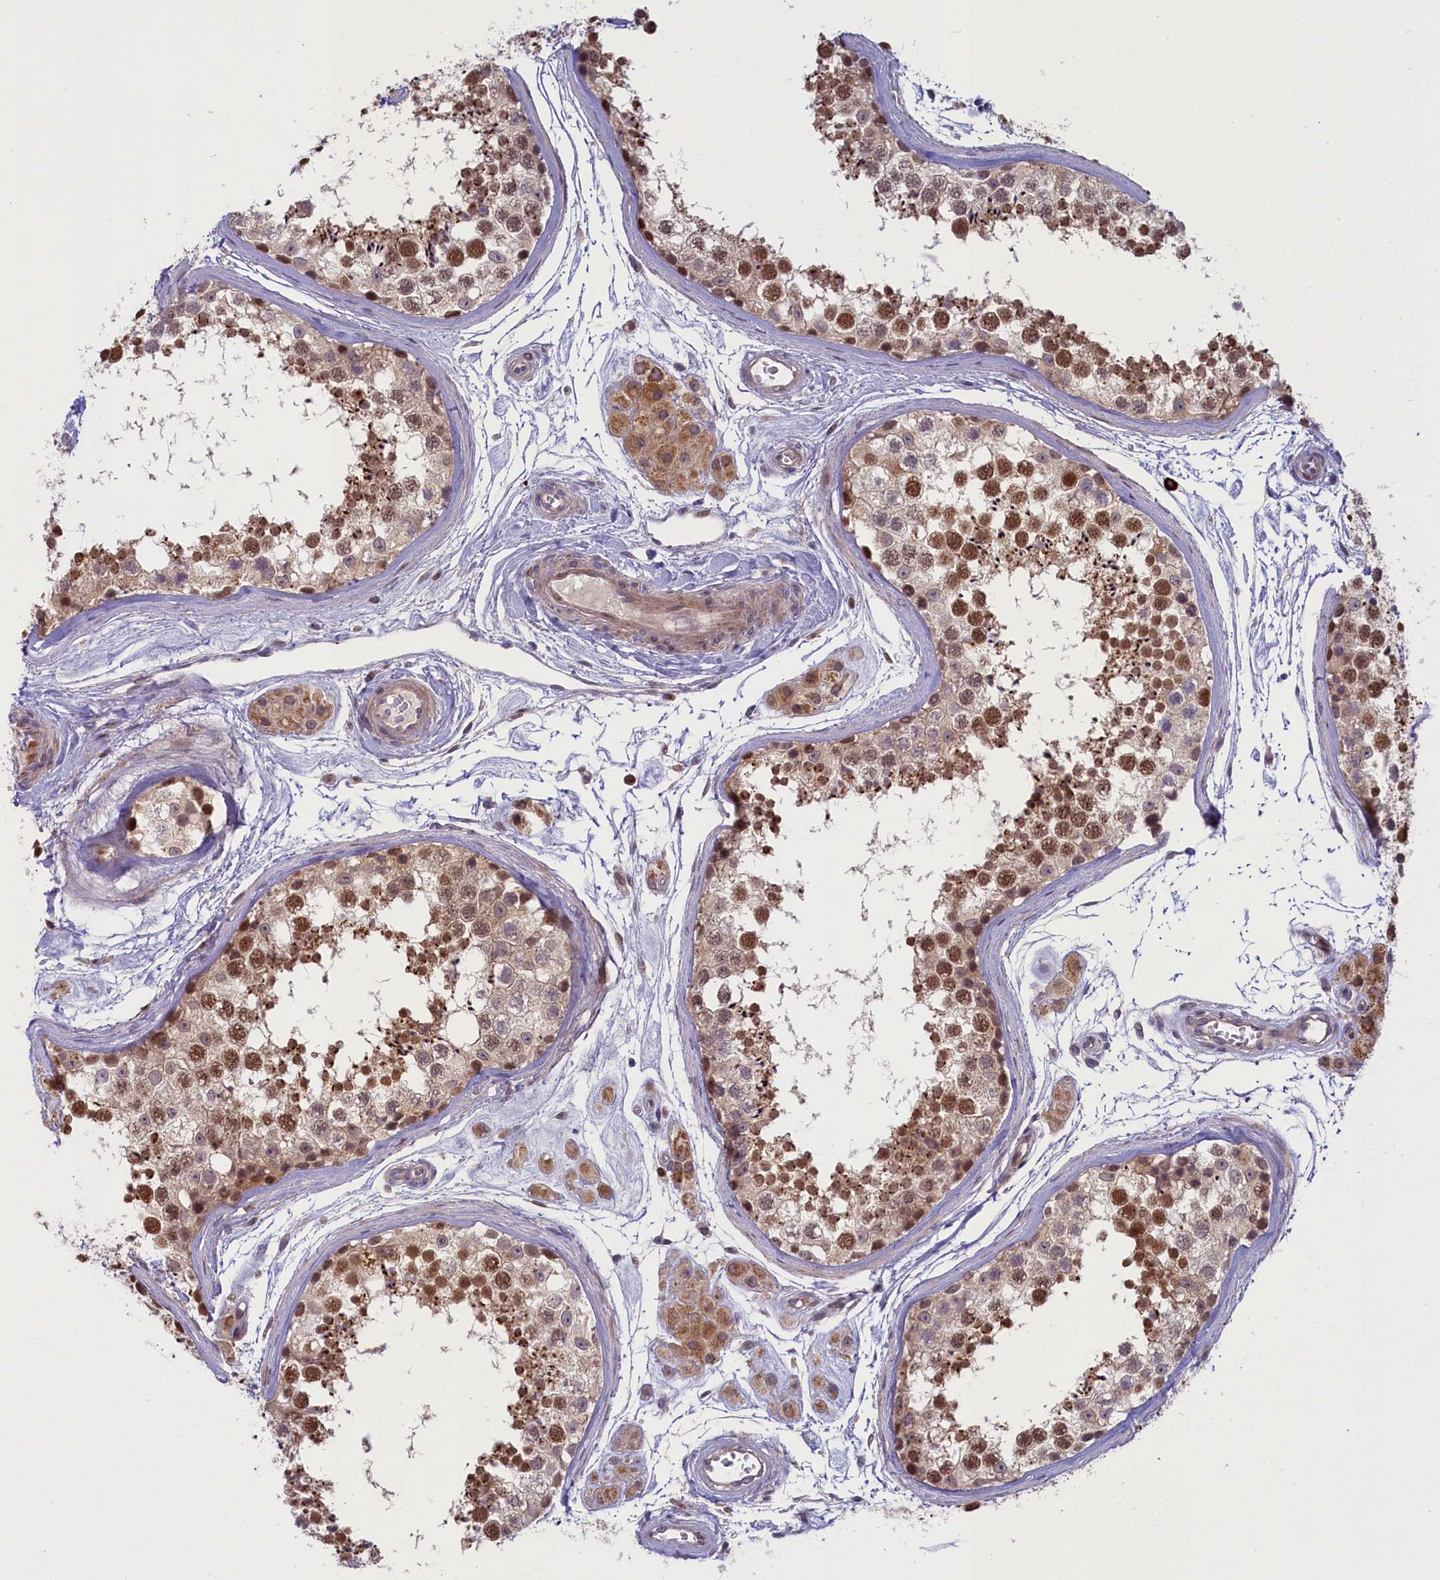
{"staining": {"intensity": "moderate", "quantity": ">75%", "location": "nuclear"}, "tissue": "testis", "cell_type": "Cells in seminiferous ducts", "image_type": "normal", "snomed": [{"axis": "morphology", "description": "Normal tissue, NOS"}, {"axis": "topography", "description": "Testis"}], "caption": "Protein staining of unremarkable testis shows moderate nuclear staining in about >75% of cells in seminiferous ducts.", "gene": "CCL23", "patient": {"sex": "male", "age": 56}}